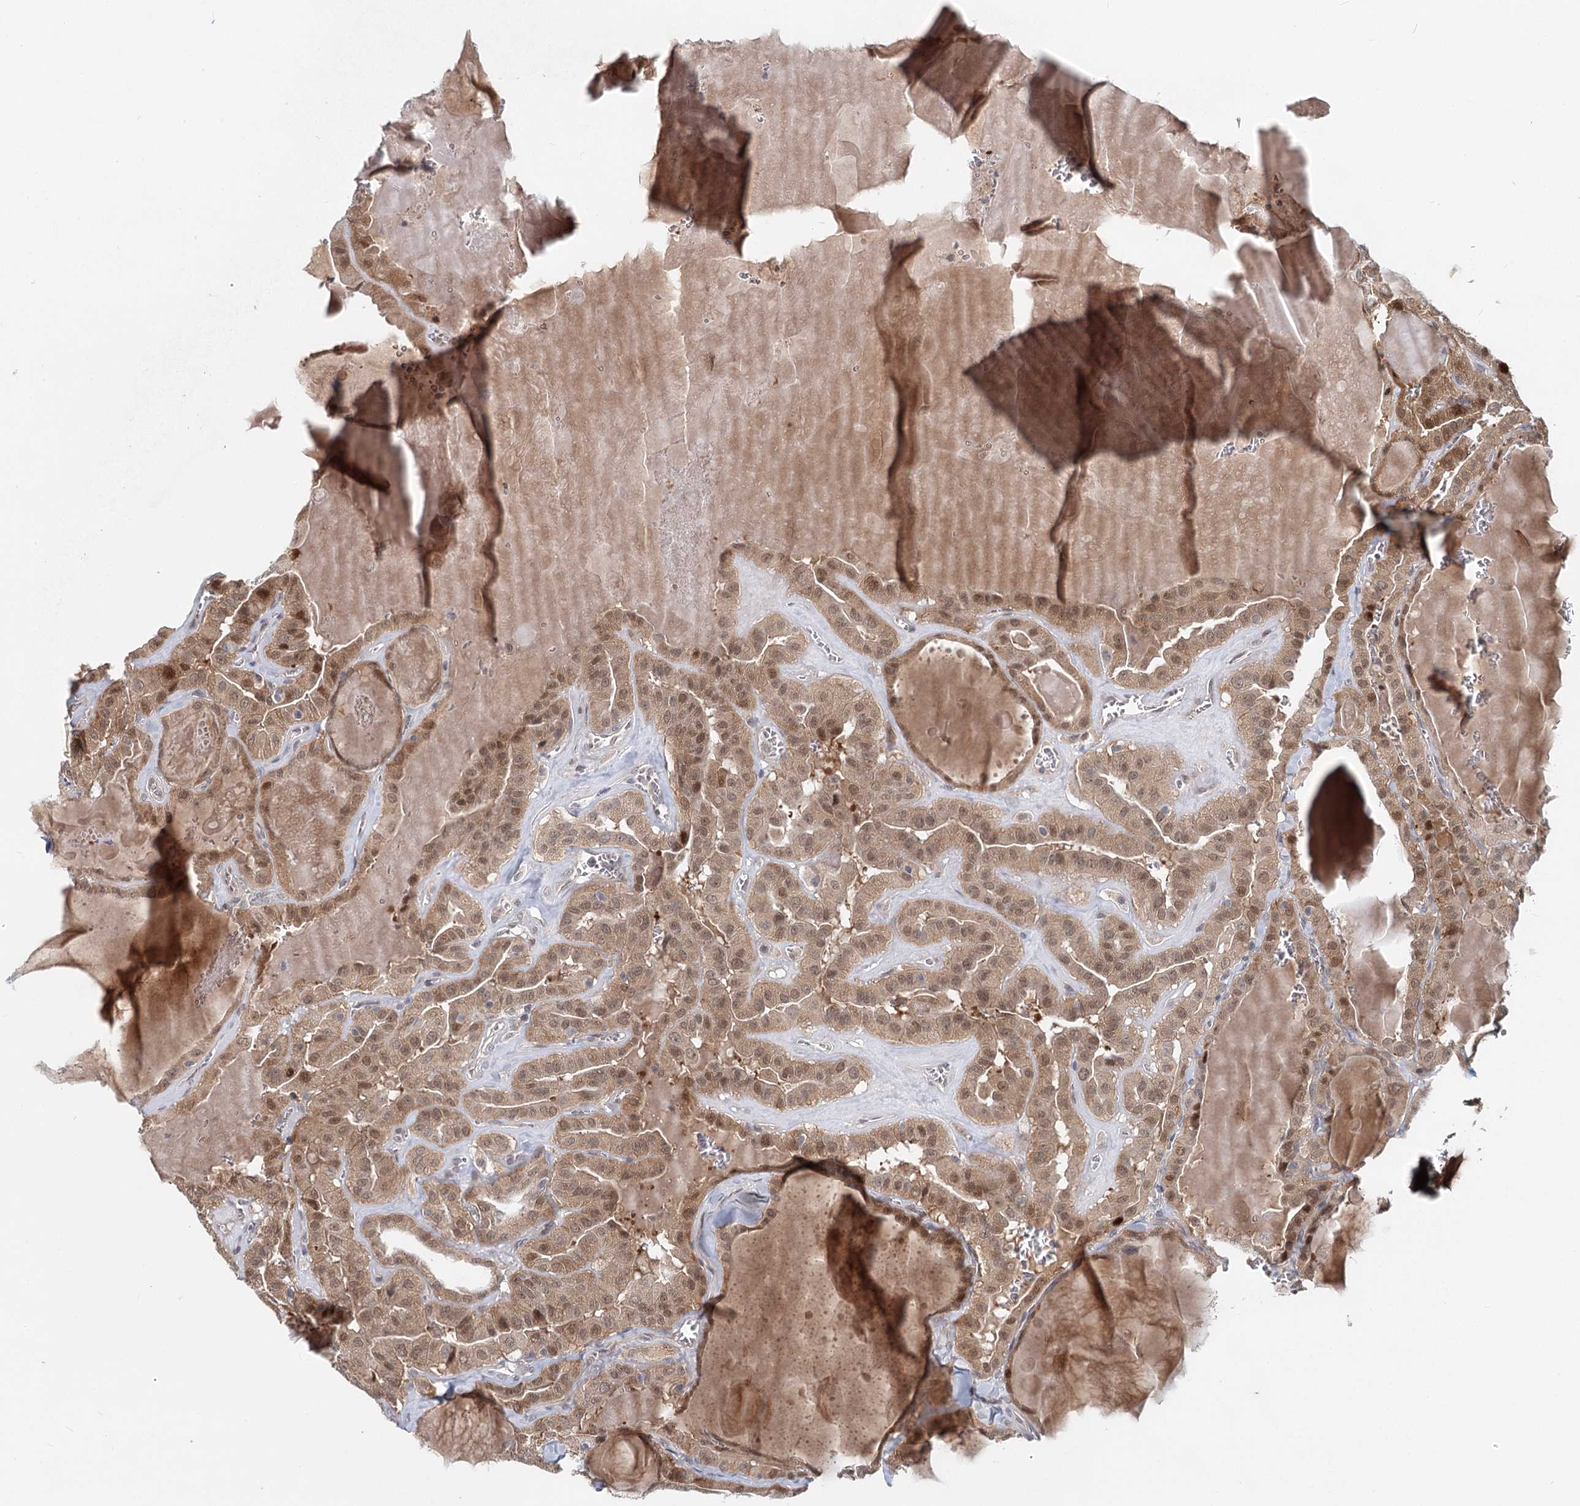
{"staining": {"intensity": "moderate", "quantity": ">75%", "location": "cytoplasmic/membranous,nuclear"}, "tissue": "thyroid cancer", "cell_type": "Tumor cells", "image_type": "cancer", "snomed": [{"axis": "morphology", "description": "Papillary adenocarcinoma, NOS"}, {"axis": "topography", "description": "Thyroid gland"}], "caption": "Immunohistochemistry (IHC) staining of thyroid cancer, which displays medium levels of moderate cytoplasmic/membranous and nuclear positivity in about >75% of tumor cells indicating moderate cytoplasmic/membranous and nuclear protein staining. The staining was performed using DAB (3,3'-diaminobenzidine) (brown) for protein detection and nuclei were counterstained in hematoxylin (blue).", "gene": "AP3B1", "patient": {"sex": "male", "age": 52}}